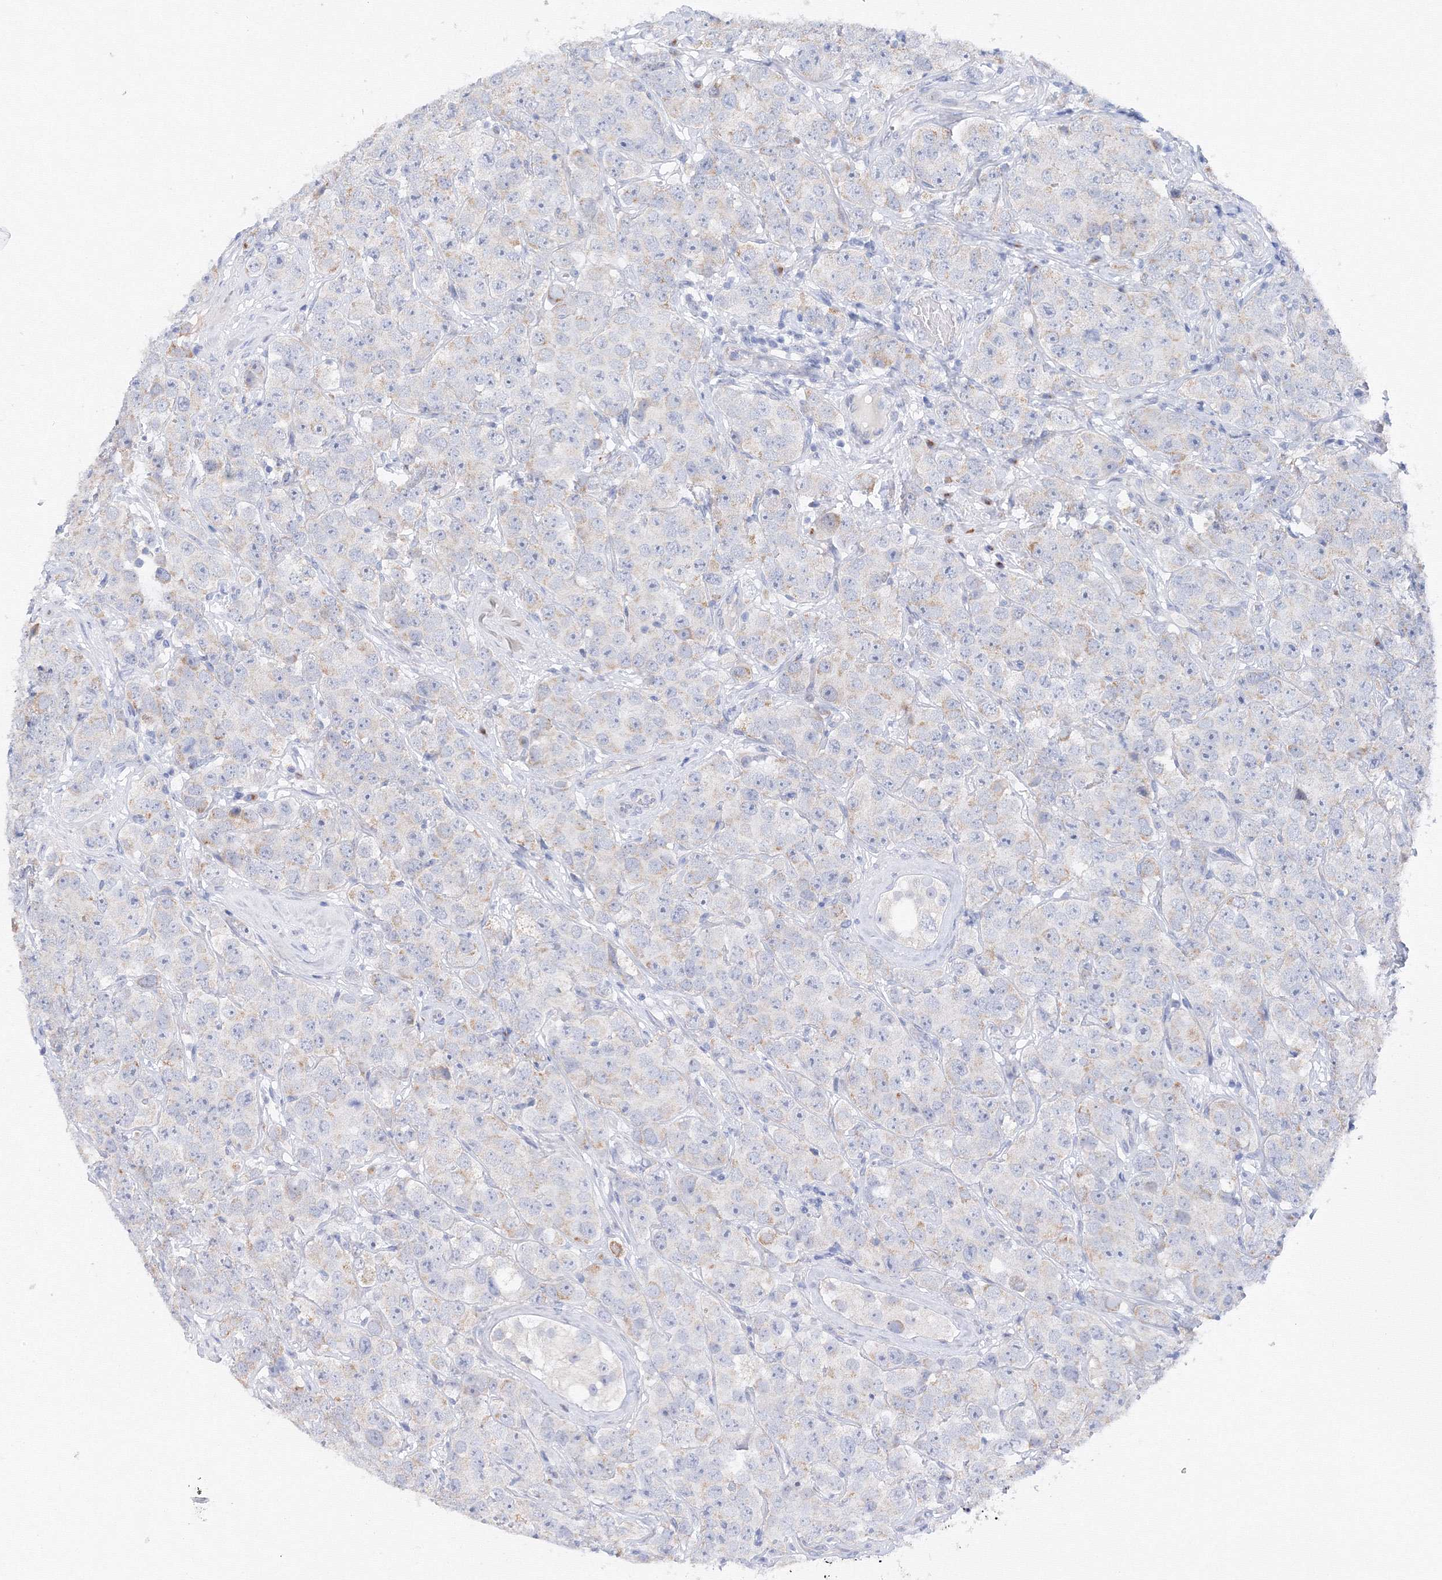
{"staining": {"intensity": "negative", "quantity": "none", "location": "none"}, "tissue": "testis cancer", "cell_type": "Tumor cells", "image_type": "cancer", "snomed": [{"axis": "morphology", "description": "Seminoma, NOS"}, {"axis": "topography", "description": "Testis"}], "caption": "DAB immunohistochemical staining of testis seminoma displays no significant positivity in tumor cells.", "gene": "TAMM41", "patient": {"sex": "male", "age": 28}}